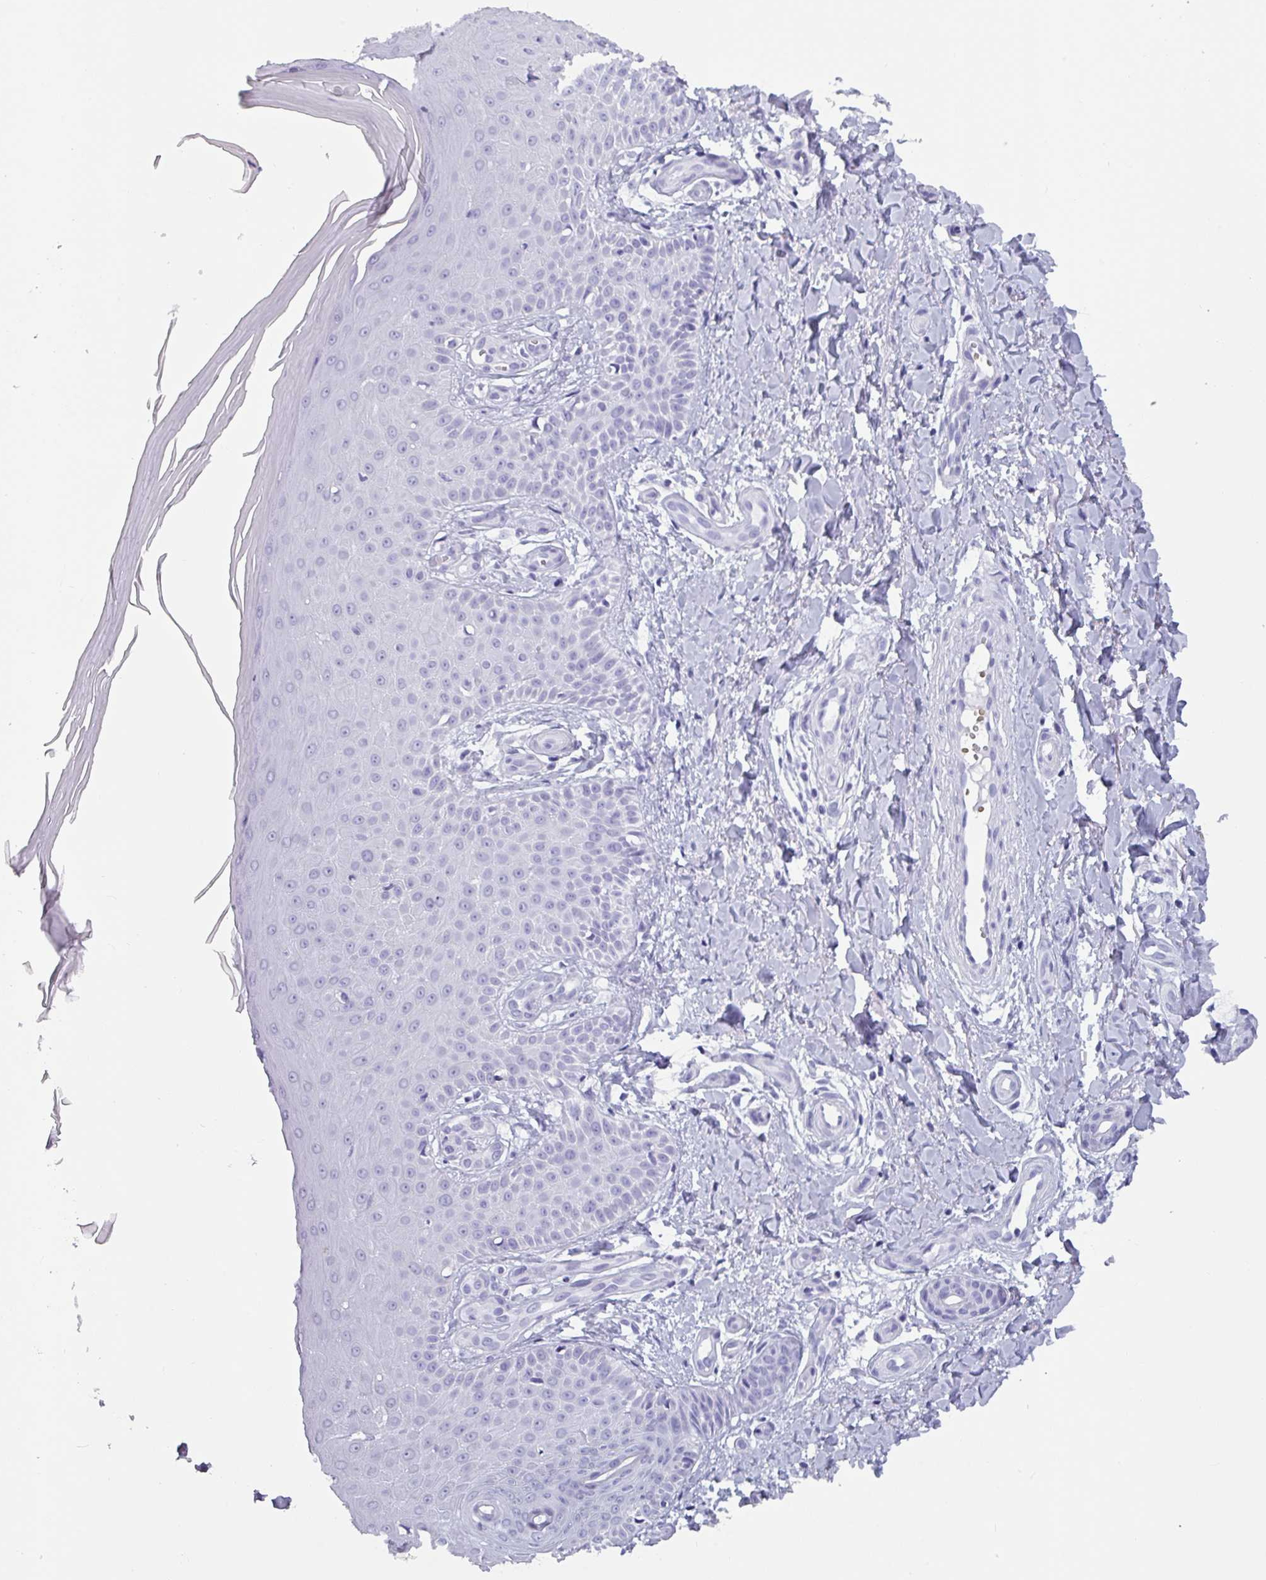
{"staining": {"intensity": "negative", "quantity": "none", "location": "none"}, "tissue": "skin", "cell_type": "Fibroblasts", "image_type": "normal", "snomed": [{"axis": "morphology", "description": "Normal tissue, NOS"}, {"axis": "topography", "description": "Skin"}], "caption": "Fibroblasts show no significant protein expression in unremarkable skin. (DAB immunohistochemistry (IHC) with hematoxylin counter stain).", "gene": "CRYBB2", "patient": {"sex": "male", "age": 81}}